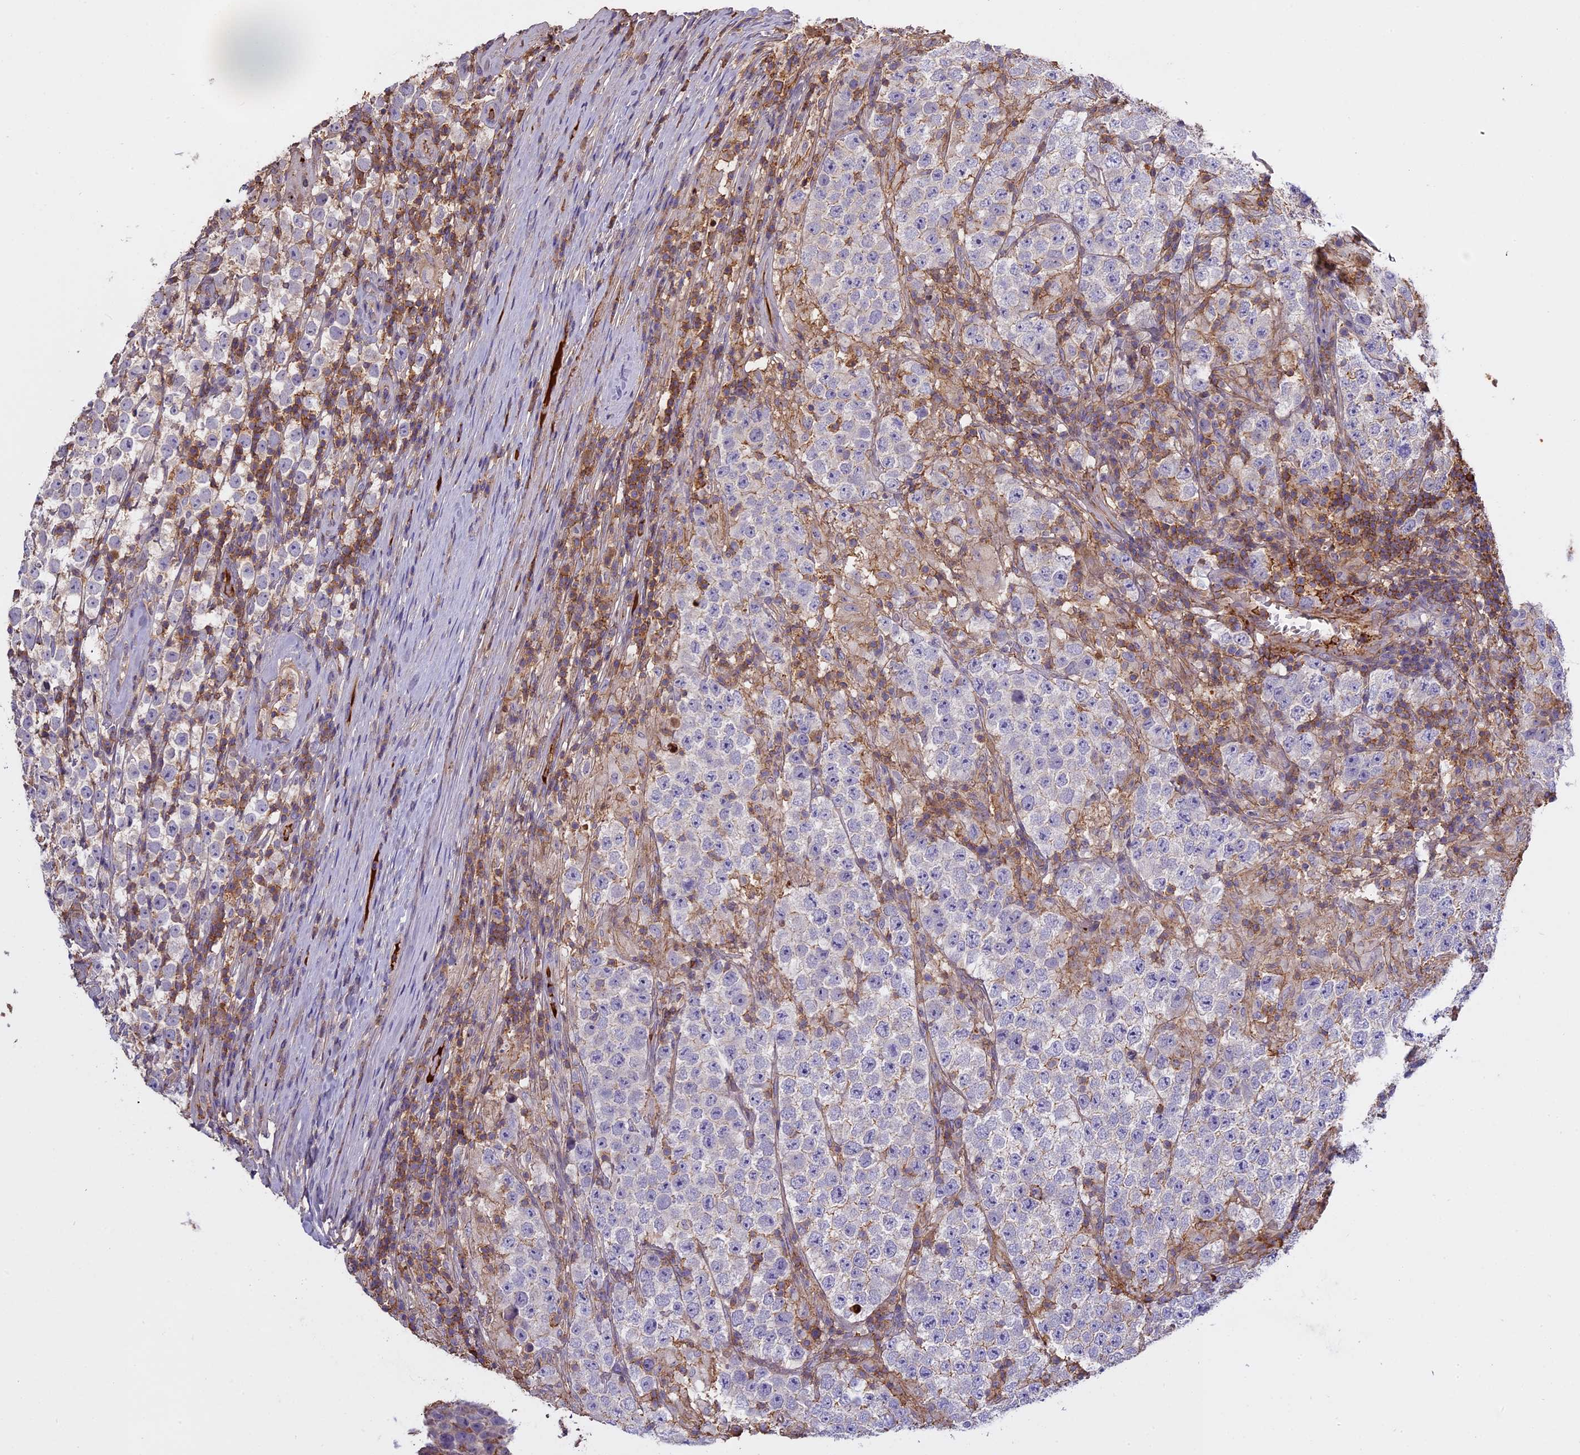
{"staining": {"intensity": "negative", "quantity": "none", "location": "none"}, "tissue": "testis cancer", "cell_type": "Tumor cells", "image_type": "cancer", "snomed": [{"axis": "morphology", "description": "Normal tissue, NOS"}, {"axis": "morphology", "description": "Urothelial carcinoma, High grade"}, {"axis": "morphology", "description": "Seminoma, NOS"}, {"axis": "morphology", "description": "Carcinoma, Embryonal, NOS"}, {"axis": "topography", "description": "Urinary bladder"}, {"axis": "topography", "description": "Testis"}], "caption": "Immunohistochemistry (IHC) photomicrograph of human testis cancer stained for a protein (brown), which reveals no expression in tumor cells.", "gene": "CFAP119", "patient": {"sex": "male", "age": 41}}